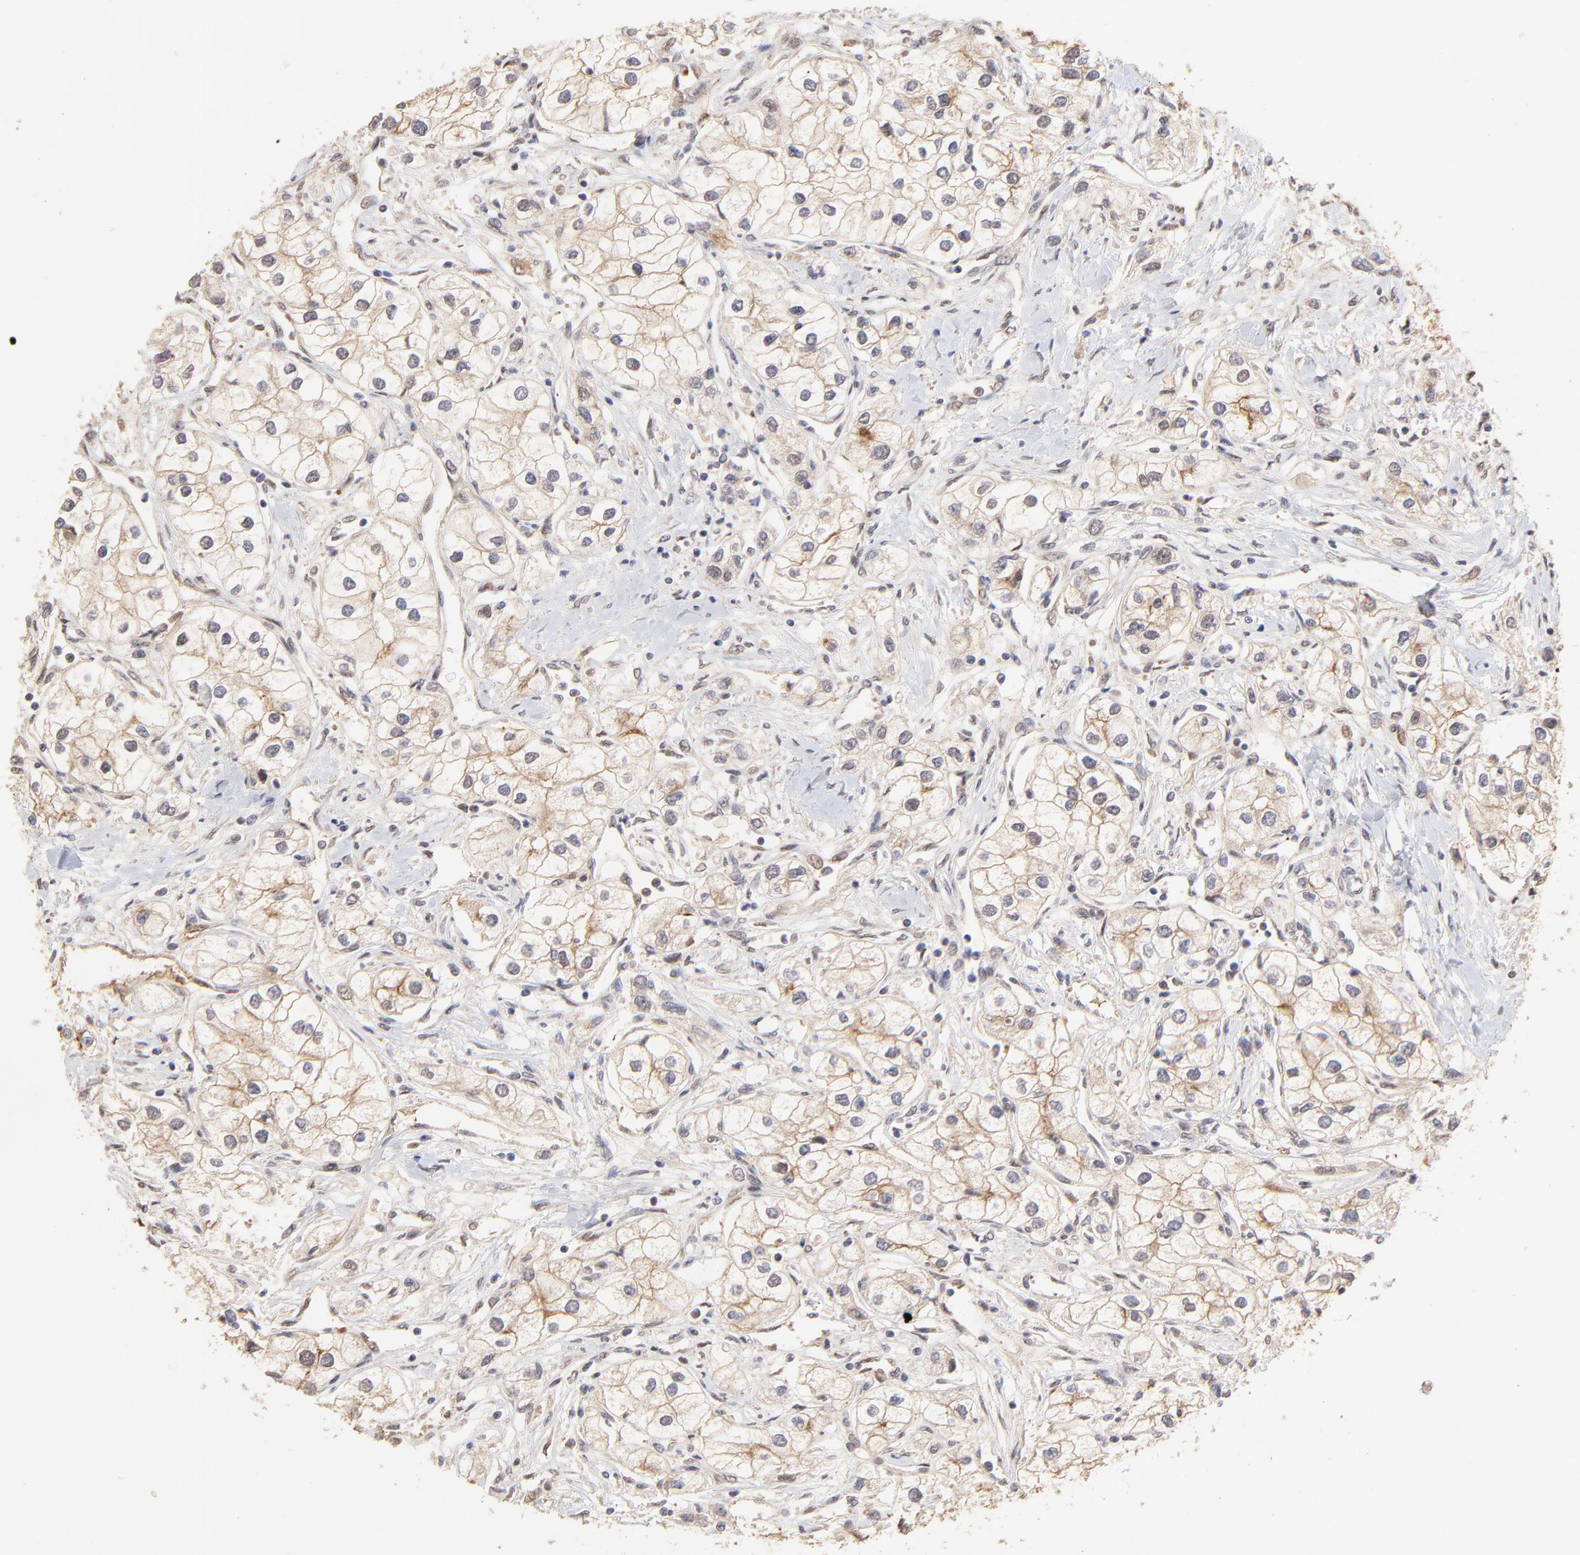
{"staining": {"intensity": "weak", "quantity": "<25%", "location": "cytoplasmic/membranous,nuclear"}, "tissue": "renal cancer", "cell_type": "Tumor cells", "image_type": "cancer", "snomed": [{"axis": "morphology", "description": "Adenocarcinoma, NOS"}, {"axis": "topography", "description": "Kidney"}], "caption": "Immunohistochemistry (IHC) of human adenocarcinoma (renal) shows no staining in tumor cells.", "gene": "PSMD14", "patient": {"sex": "male", "age": 57}}